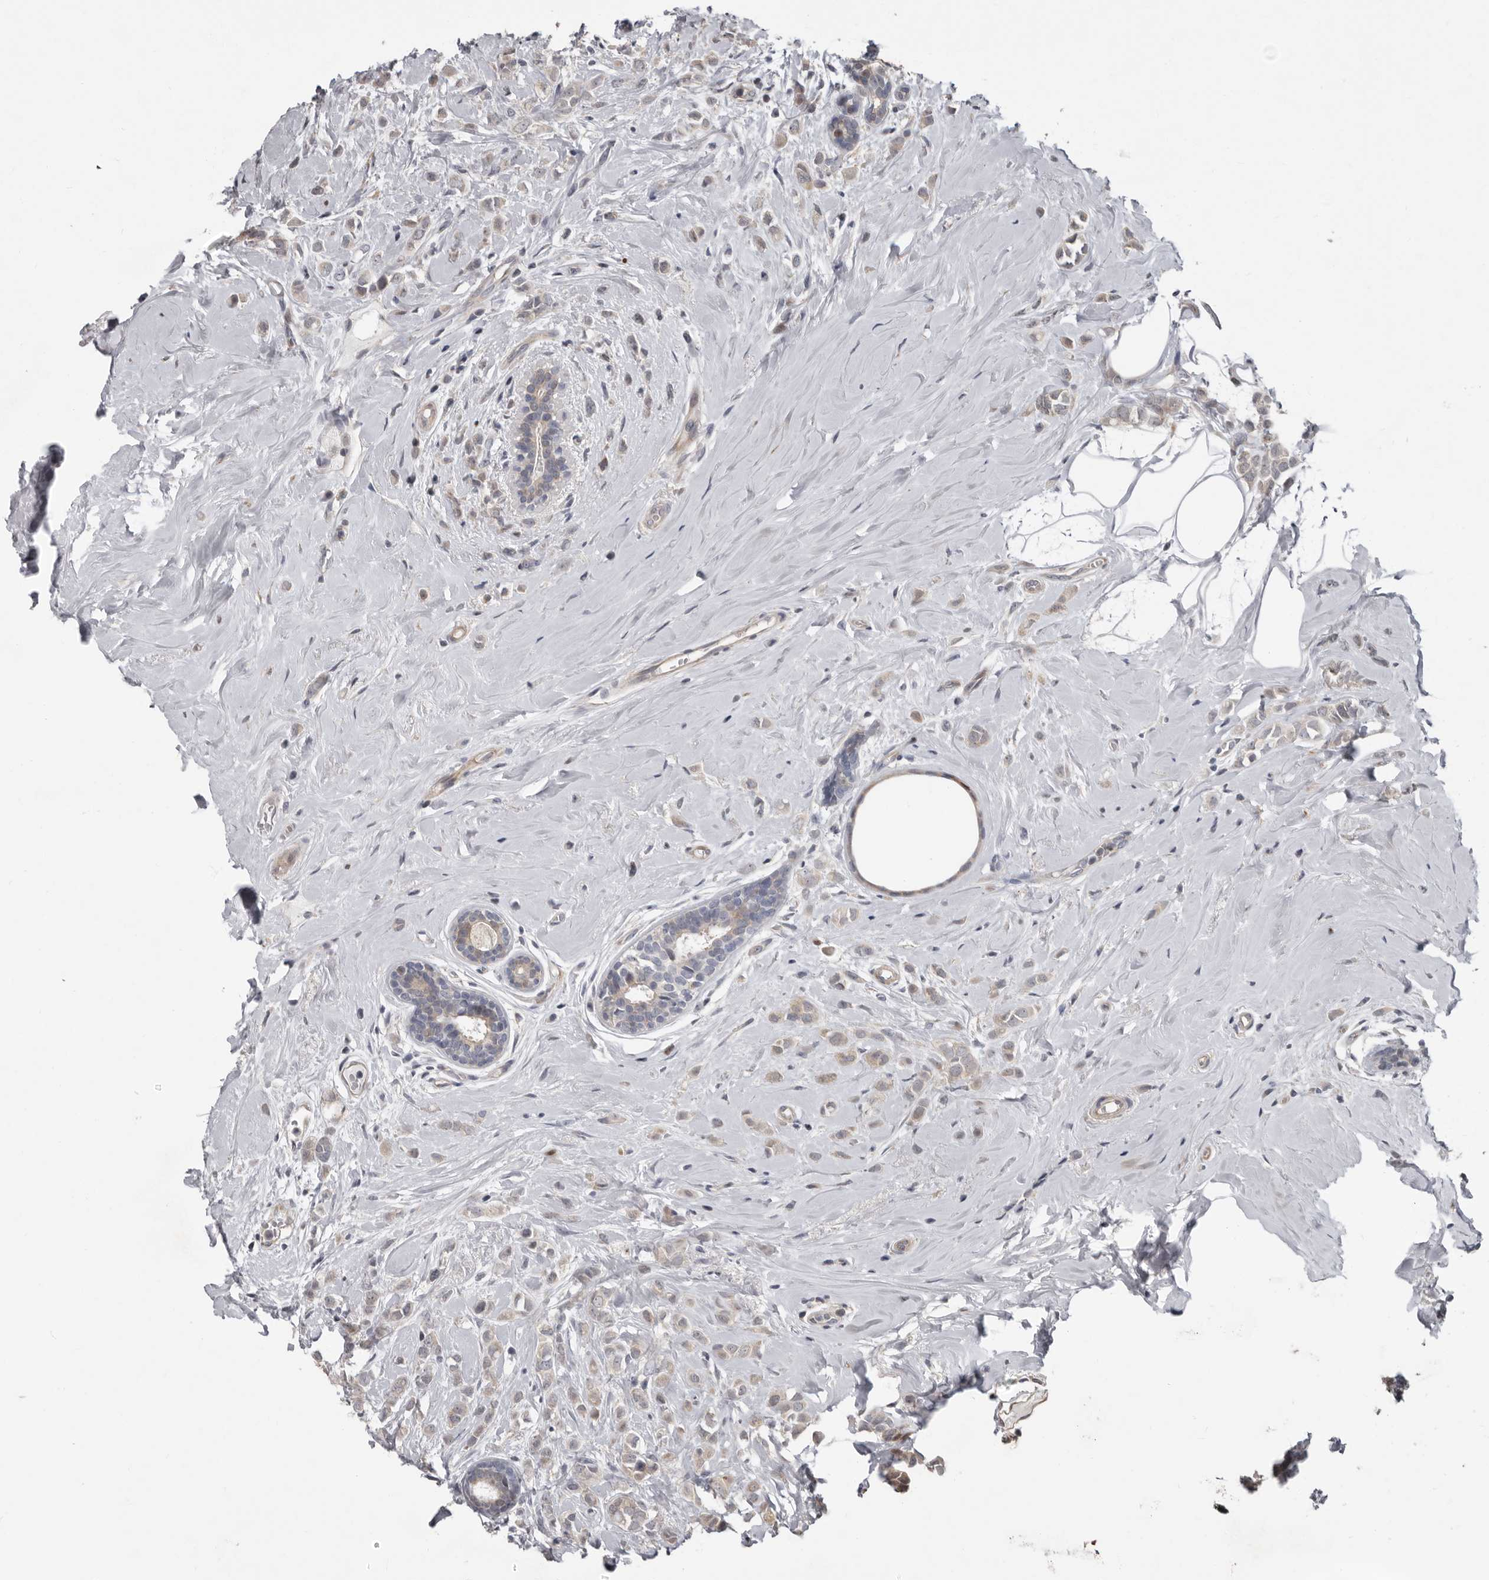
{"staining": {"intensity": "negative", "quantity": "none", "location": "none"}, "tissue": "breast cancer", "cell_type": "Tumor cells", "image_type": "cancer", "snomed": [{"axis": "morphology", "description": "Lobular carcinoma"}, {"axis": "topography", "description": "Breast"}], "caption": "Immunohistochemistry (IHC) histopathology image of breast cancer stained for a protein (brown), which displays no positivity in tumor cells. (DAB immunohistochemistry visualized using brightfield microscopy, high magnification).", "gene": "FGFR4", "patient": {"sex": "female", "age": 47}}